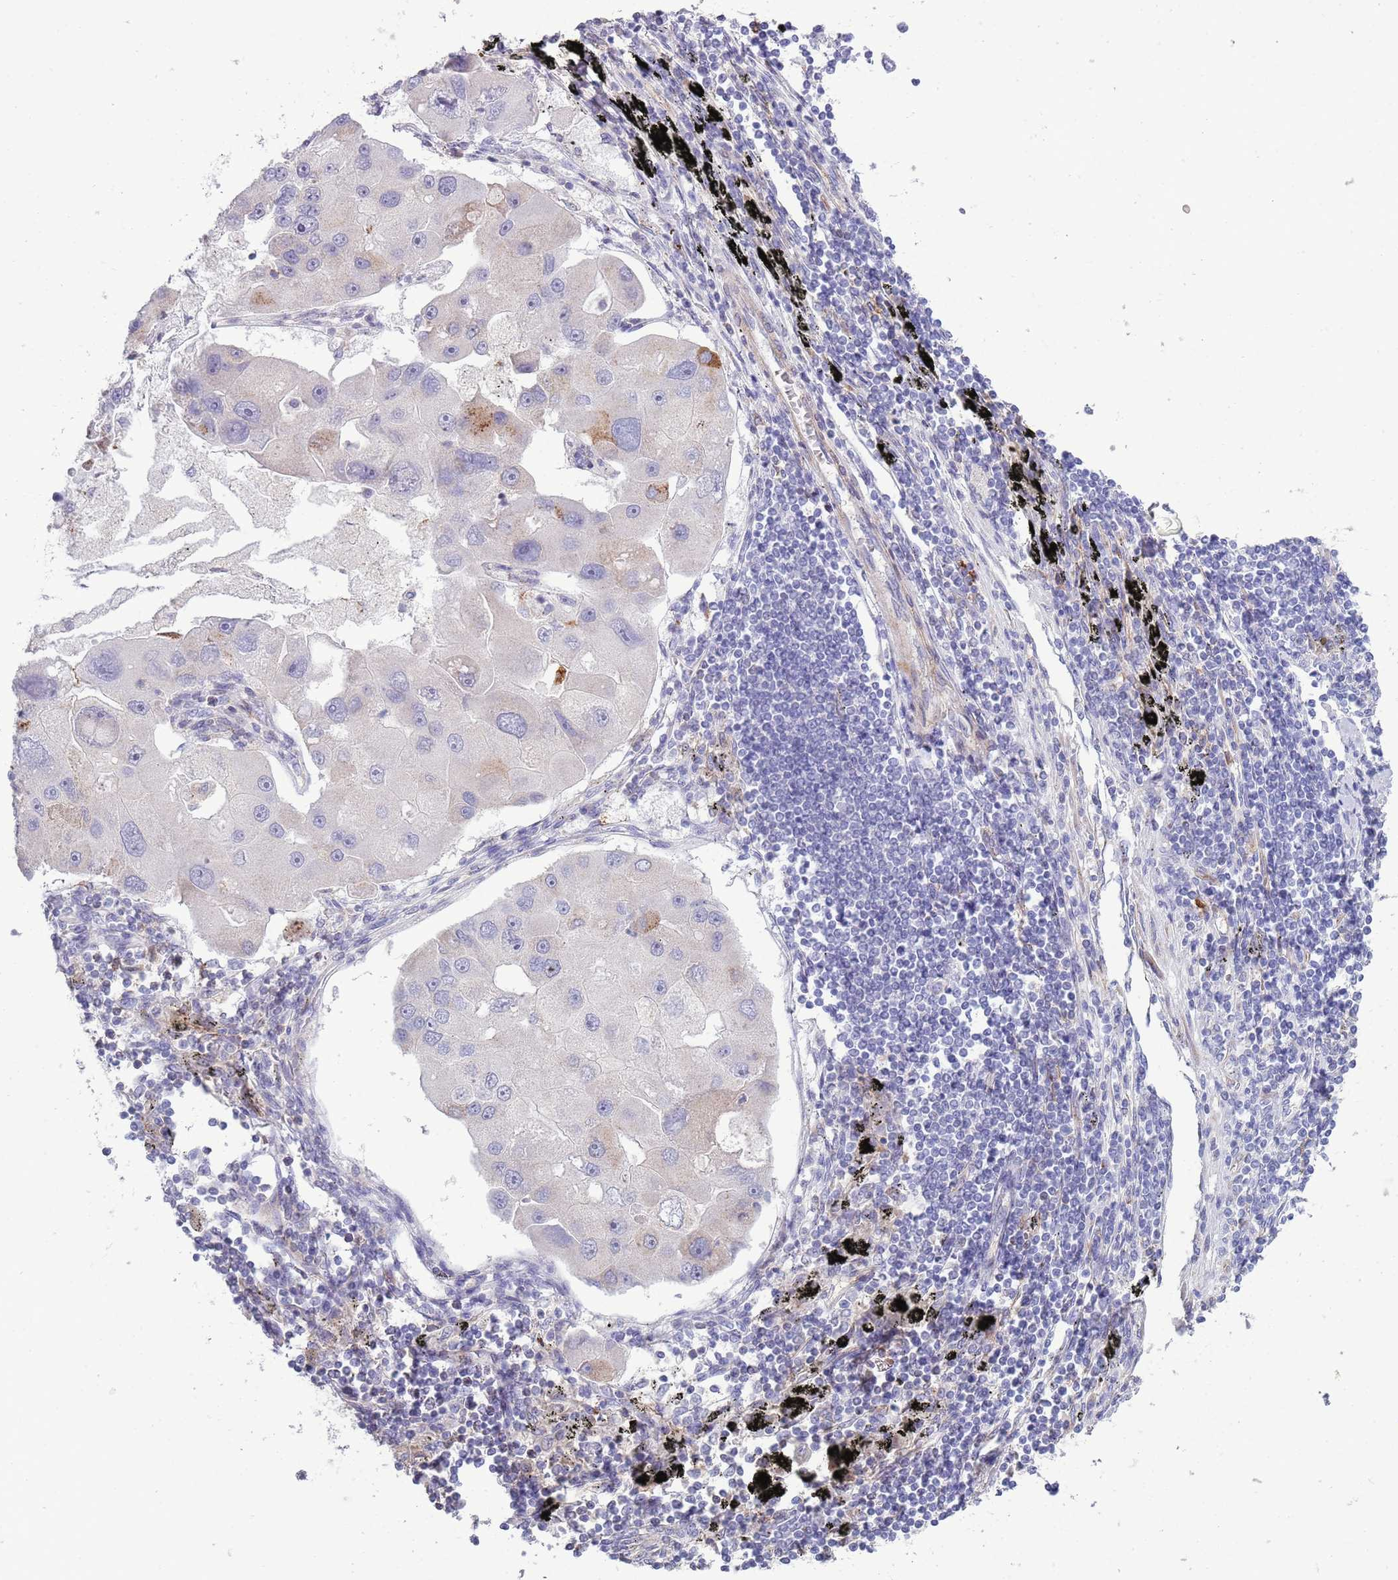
{"staining": {"intensity": "weak", "quantity": "<25%", "location": "cytoplasmic/membranous"}, "tissue": "lung cancer", "cell_type": "Tumor cells", "image_type": "cancer", "snomed": [{"axis": "morphology", "description": "Adenocarcinoma, NOS"}, {"axis": "topography", "description": "Lung"}], "caption": "IHC histopathology image of neoplastic tissue: human lung cancer (adenocarcinoma) stained with DAB (3,3'-diaminobenzidine) reveals no significant protein positivity in tumor cells. The staining was performed using DAB (3,3'-diaminobenzidine) to visualize the protein expression in brown, while the nuclei were stained in blue with hematoxylin (Magnification: 20x).", "gene": "ACSBG1", "patient": {"sex": "female", "age": 54}}